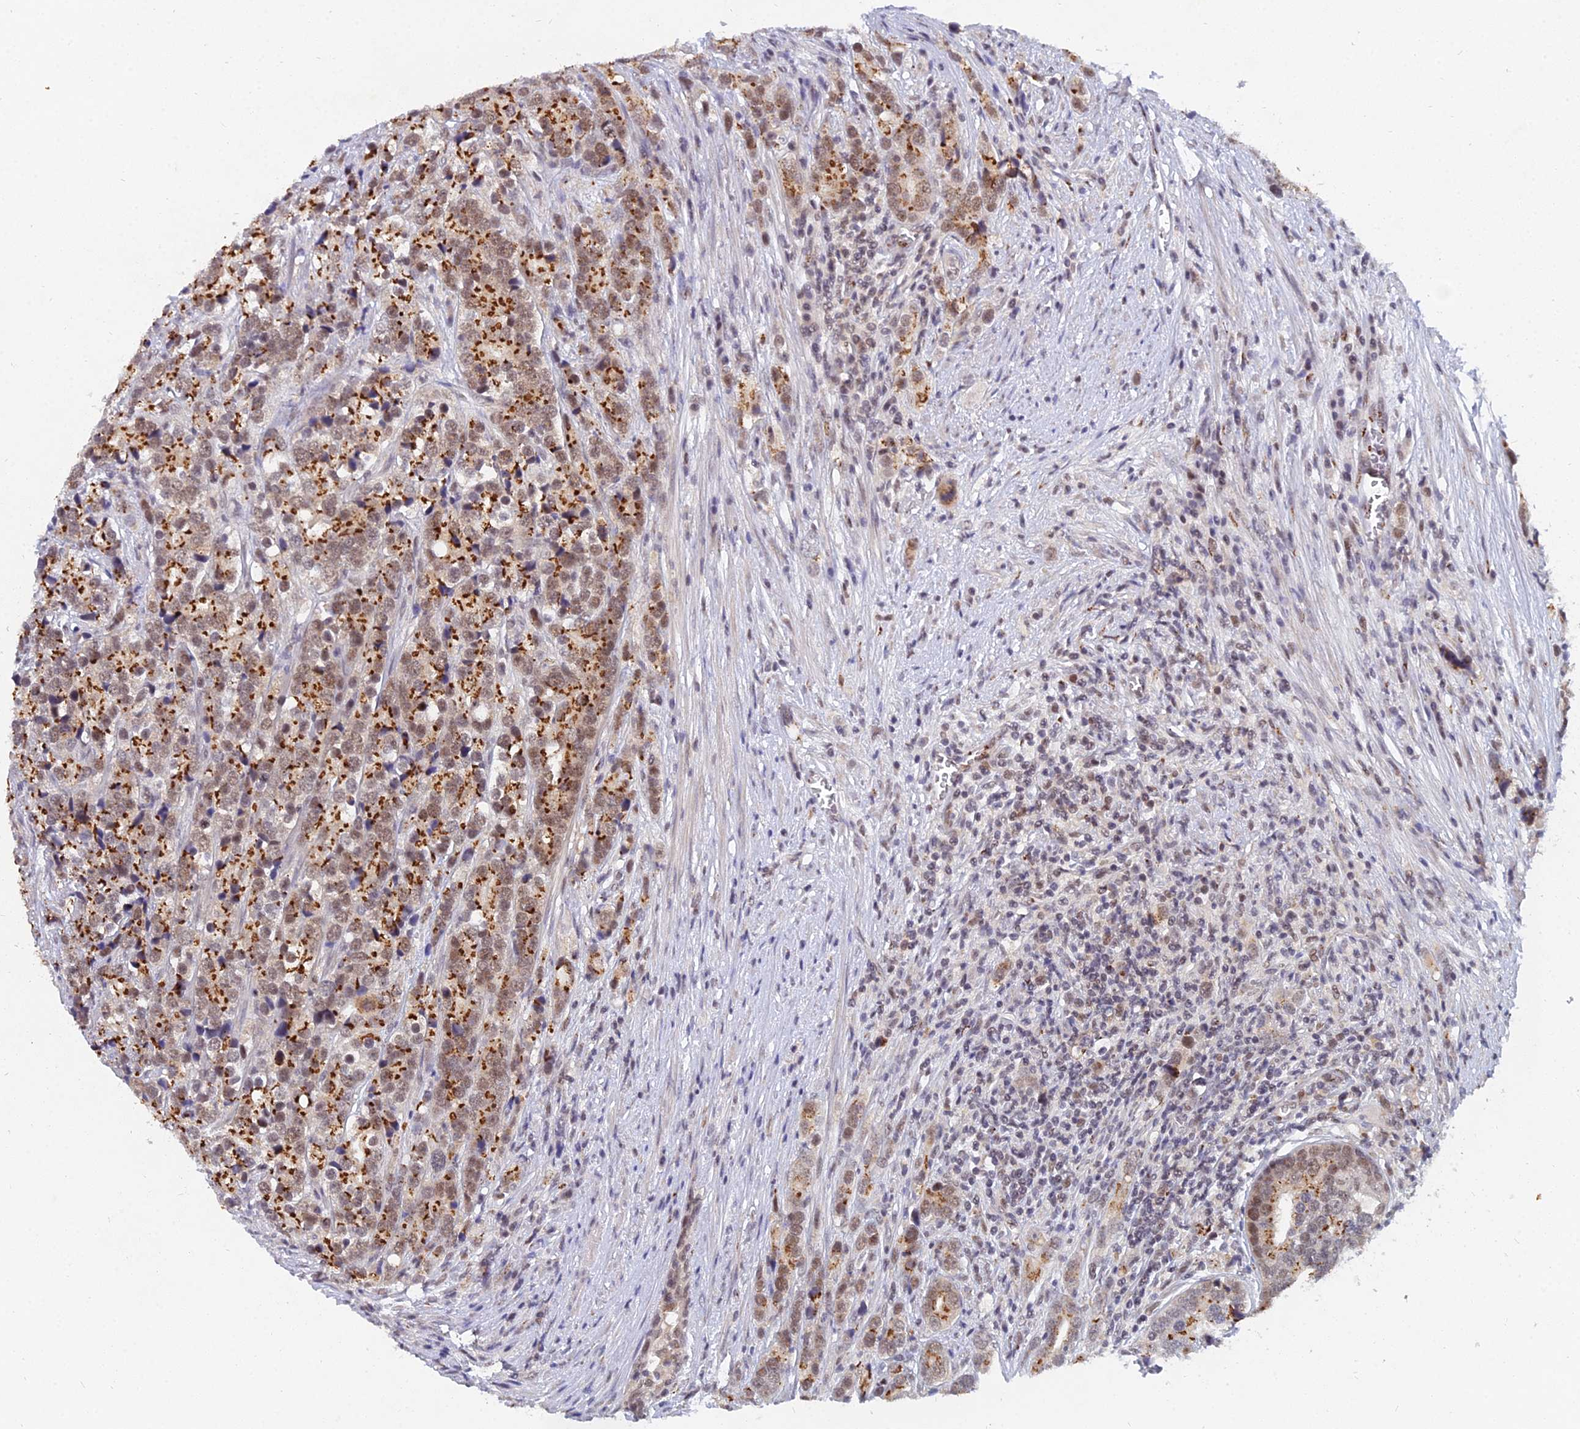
{"staining": {"intensity": "strong", "quantity": ">75%", "location": "cytoplasmic/membranous,nuclear"}, "tissue": "prostate cancer", "cell_type": "Tumor cells", "image_type": "cancer", "snomed": [{"axis": "morphology", "description": "Adenocarcinoma, High grade"}, {"axis": "topography", "description": "Prostate"}], "caption": "Tumor cells show high levels of strong cytoplasmic/membranous and nuclear positivity in approximately >75% of cells in human prostate cancer (adenocarcinoma (high-grade)).", "gene": "THOC3", "patient": {"sex": "male", "age": 71}}